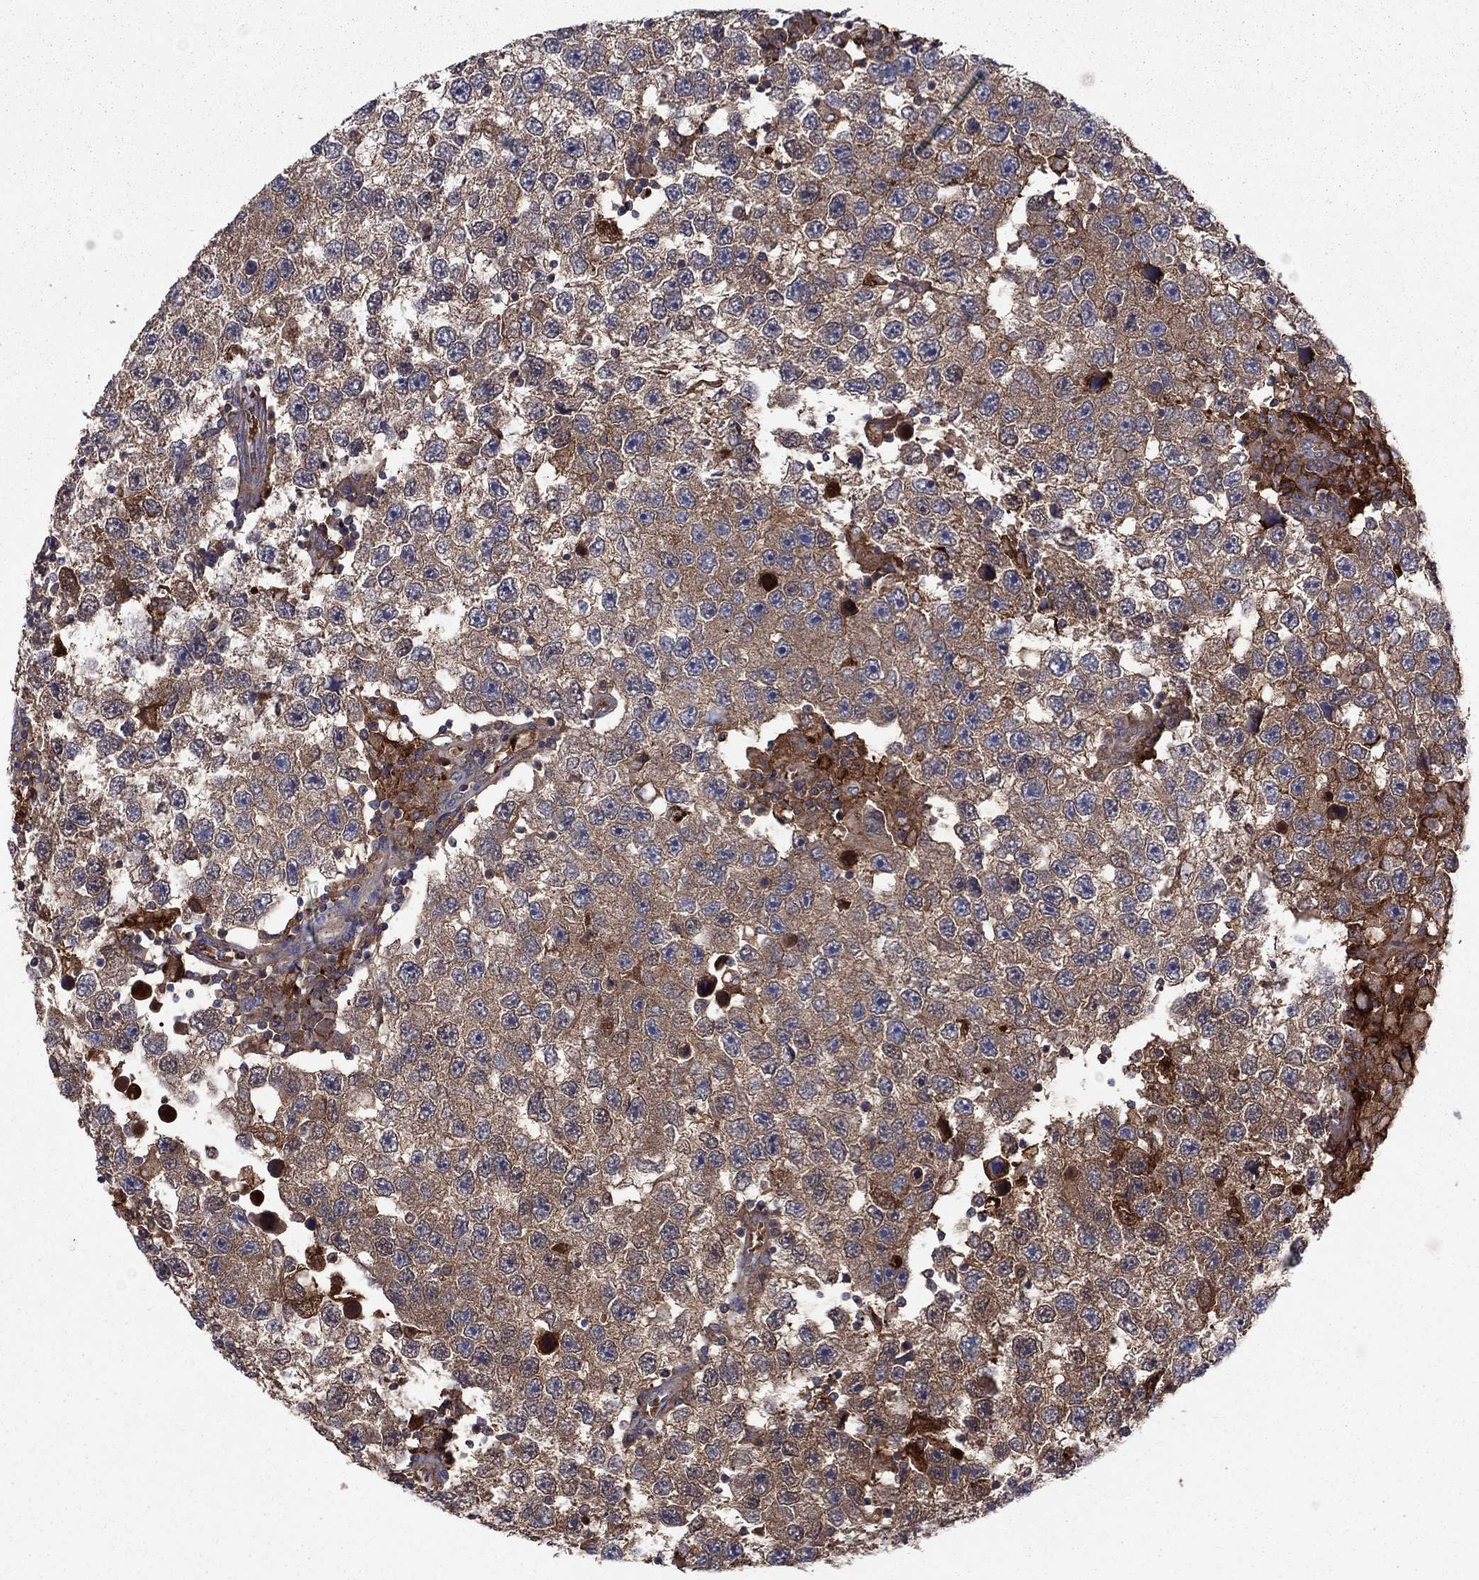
{"staining": {"intensity": "moderate", "quantity": "25%-75%", "location": "cytoplasmic/membranous"}, "tissue": "testis cancer", "cell_type": "Tumor cells", "image_type": "cancer", "snomed": [{"axis": "morphology", "description": "Seminoma, NOS"}, {"axis": "topography", "description": "Testis"}], "caption": "Human testis cancer stained with a protein marker shows moderate staining in tumor cells.", "gene": "HPX", "patient": {"sex": "male", "age": 26}}